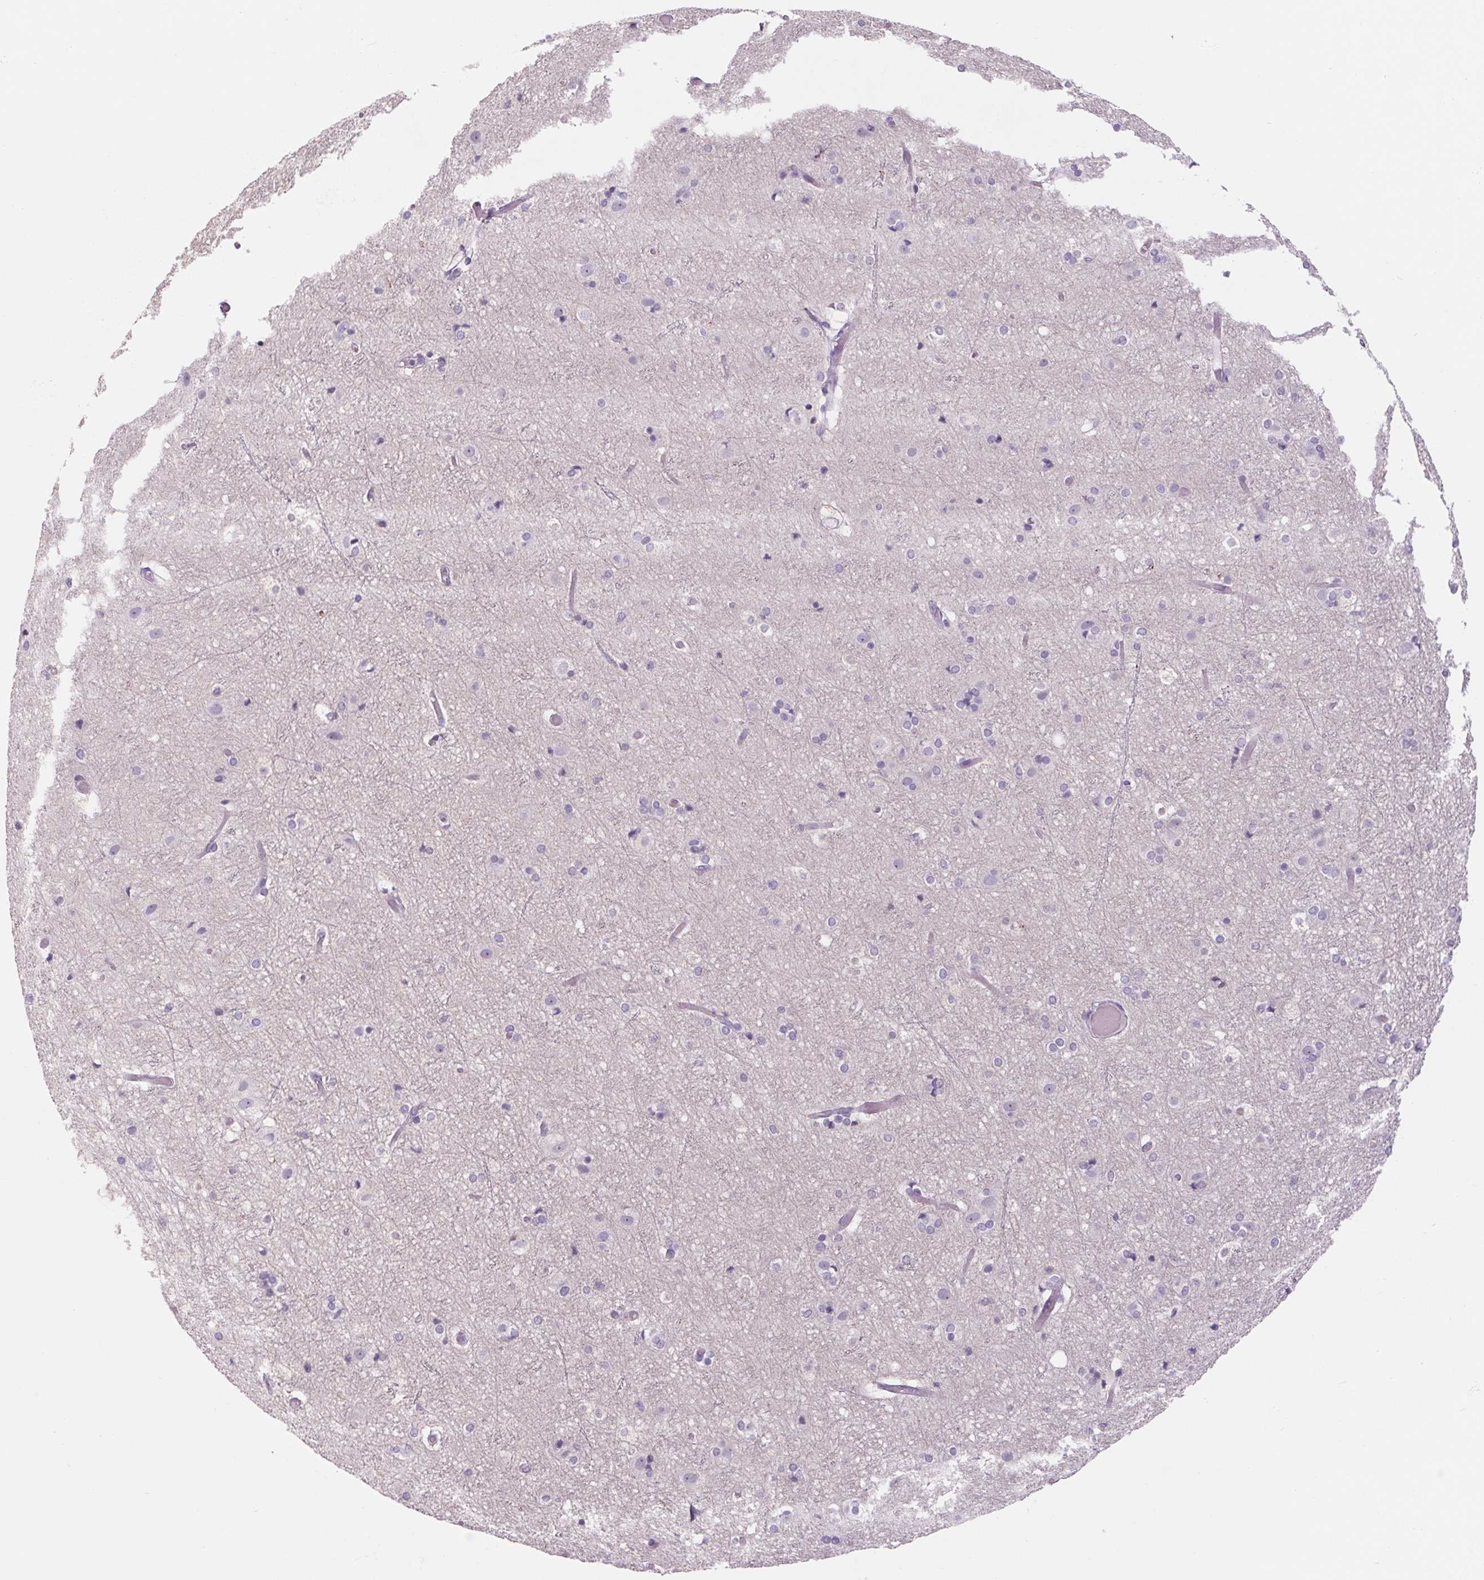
{"staining": {"intensity": "negative", "quantity": "none", "location": "none"}, "tissue": "cerebral cortex", "cell_type": "Endothelial cells", "image_type": "normal", "snomed": [{"axis": "morphology", "description": "Normal tissue, NOS"}, {"axis": "topography", "description": "Cerebral cortex"}], "caption": "Unremarkable cerebral cortex was stained to show a protein in brown. There is no significant expression in endothelial cells.", "gene": "RPTN", "patient": {"sex": "female", "age": 52}}